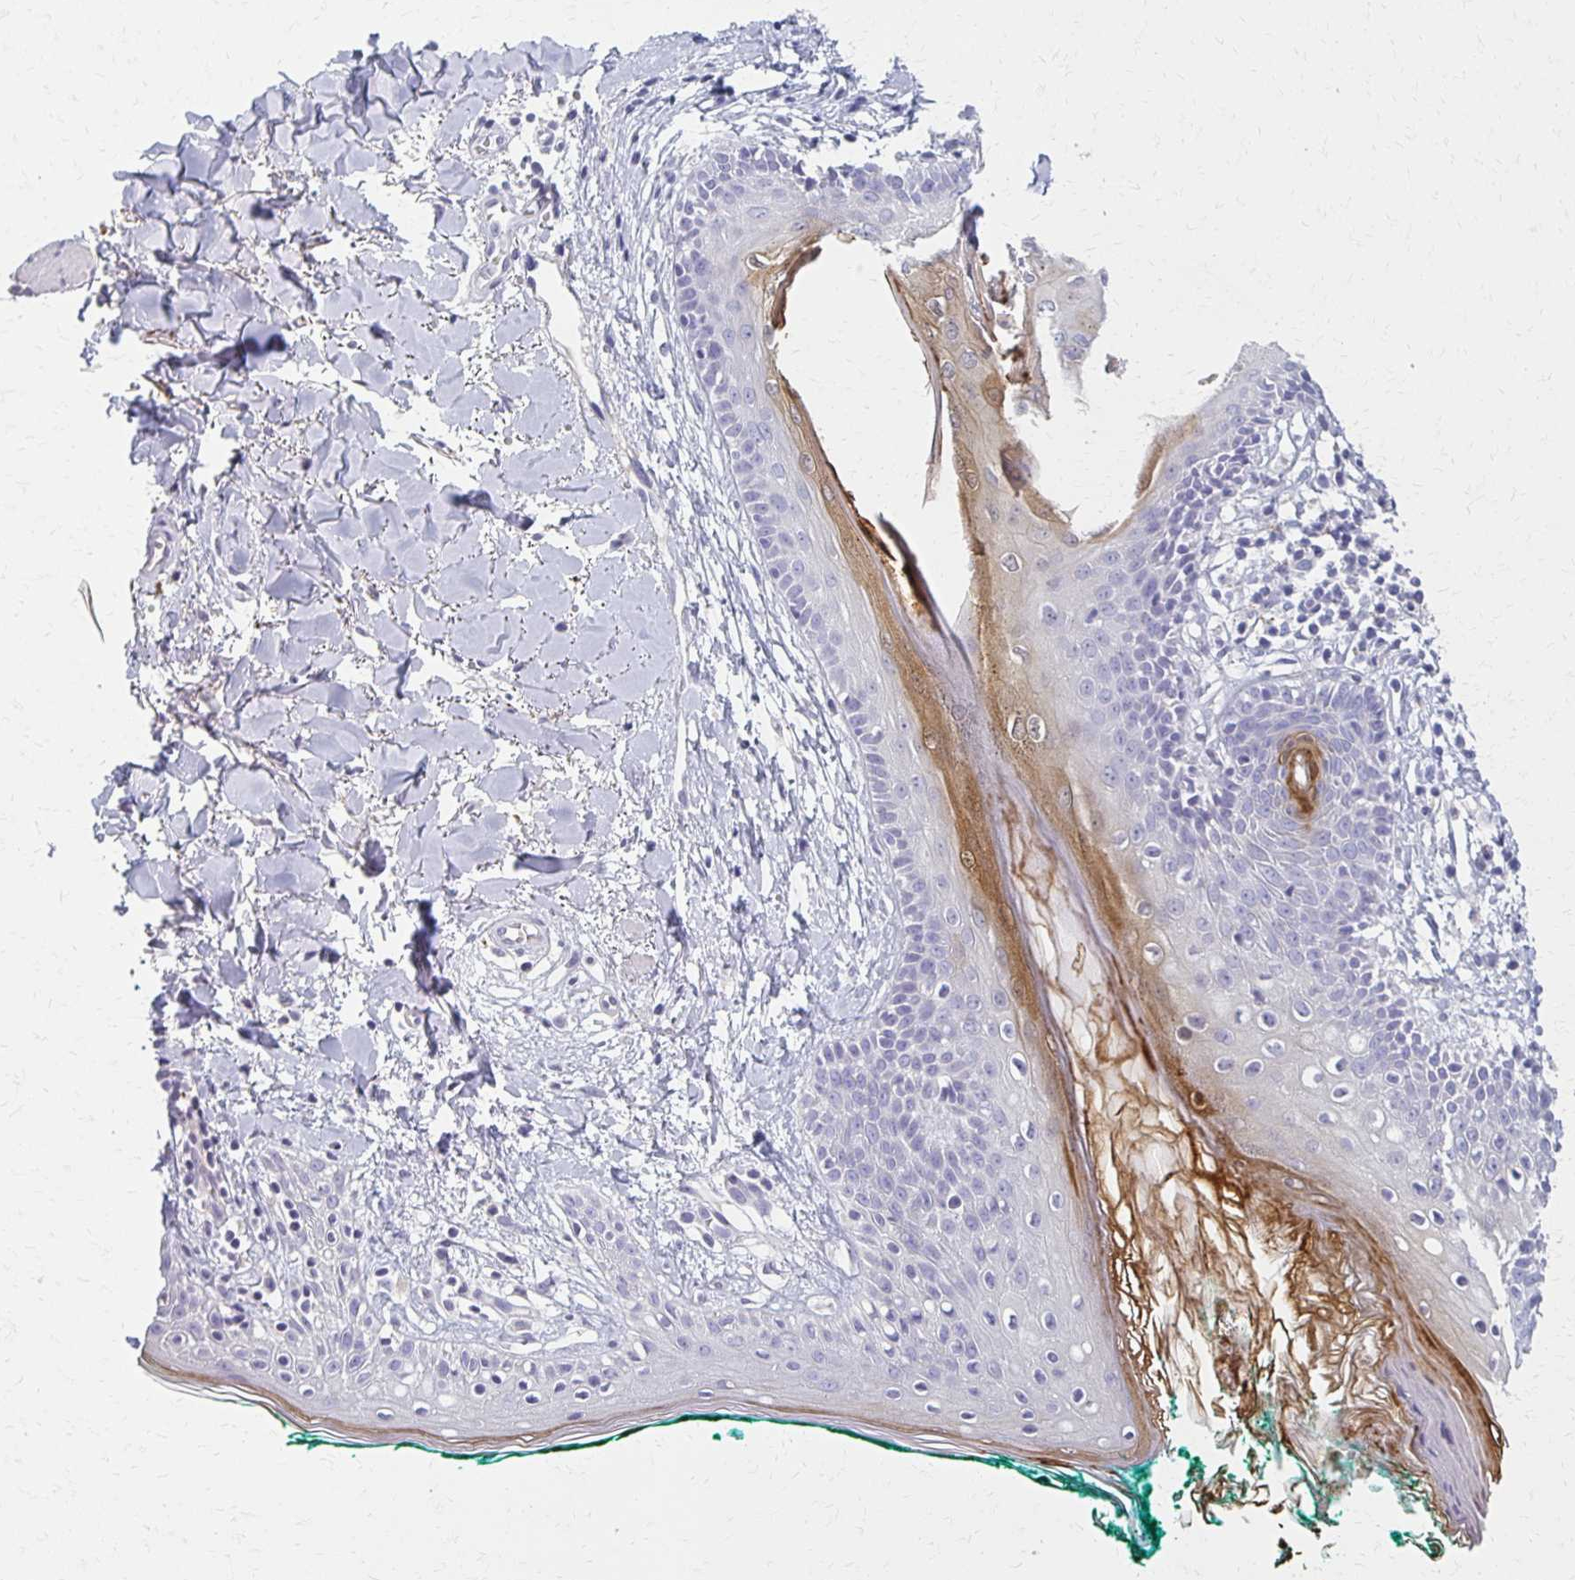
{"staining": {"intensity": "negative", "quantity": "none", "location": "none"}, "tissue": "skin", "cell_type": "Fibroblasts", "image_type": "normal", "snomed": [{"axis": "morphology", "description": "Normal tissue, NOS"}, {"axis": "topography", "description": "Skin"}], "caption": "IHC image of normal human skin stained for a protein (brown), which reveals no positivity in fibroblasts. Brightfield microscopy of immunohistochemistry stained with DAB (brown) and hematoxylin (blue), captured at high magnification.", "gene": "BBS12", "patient": {"sex": "female", "age": 34}}